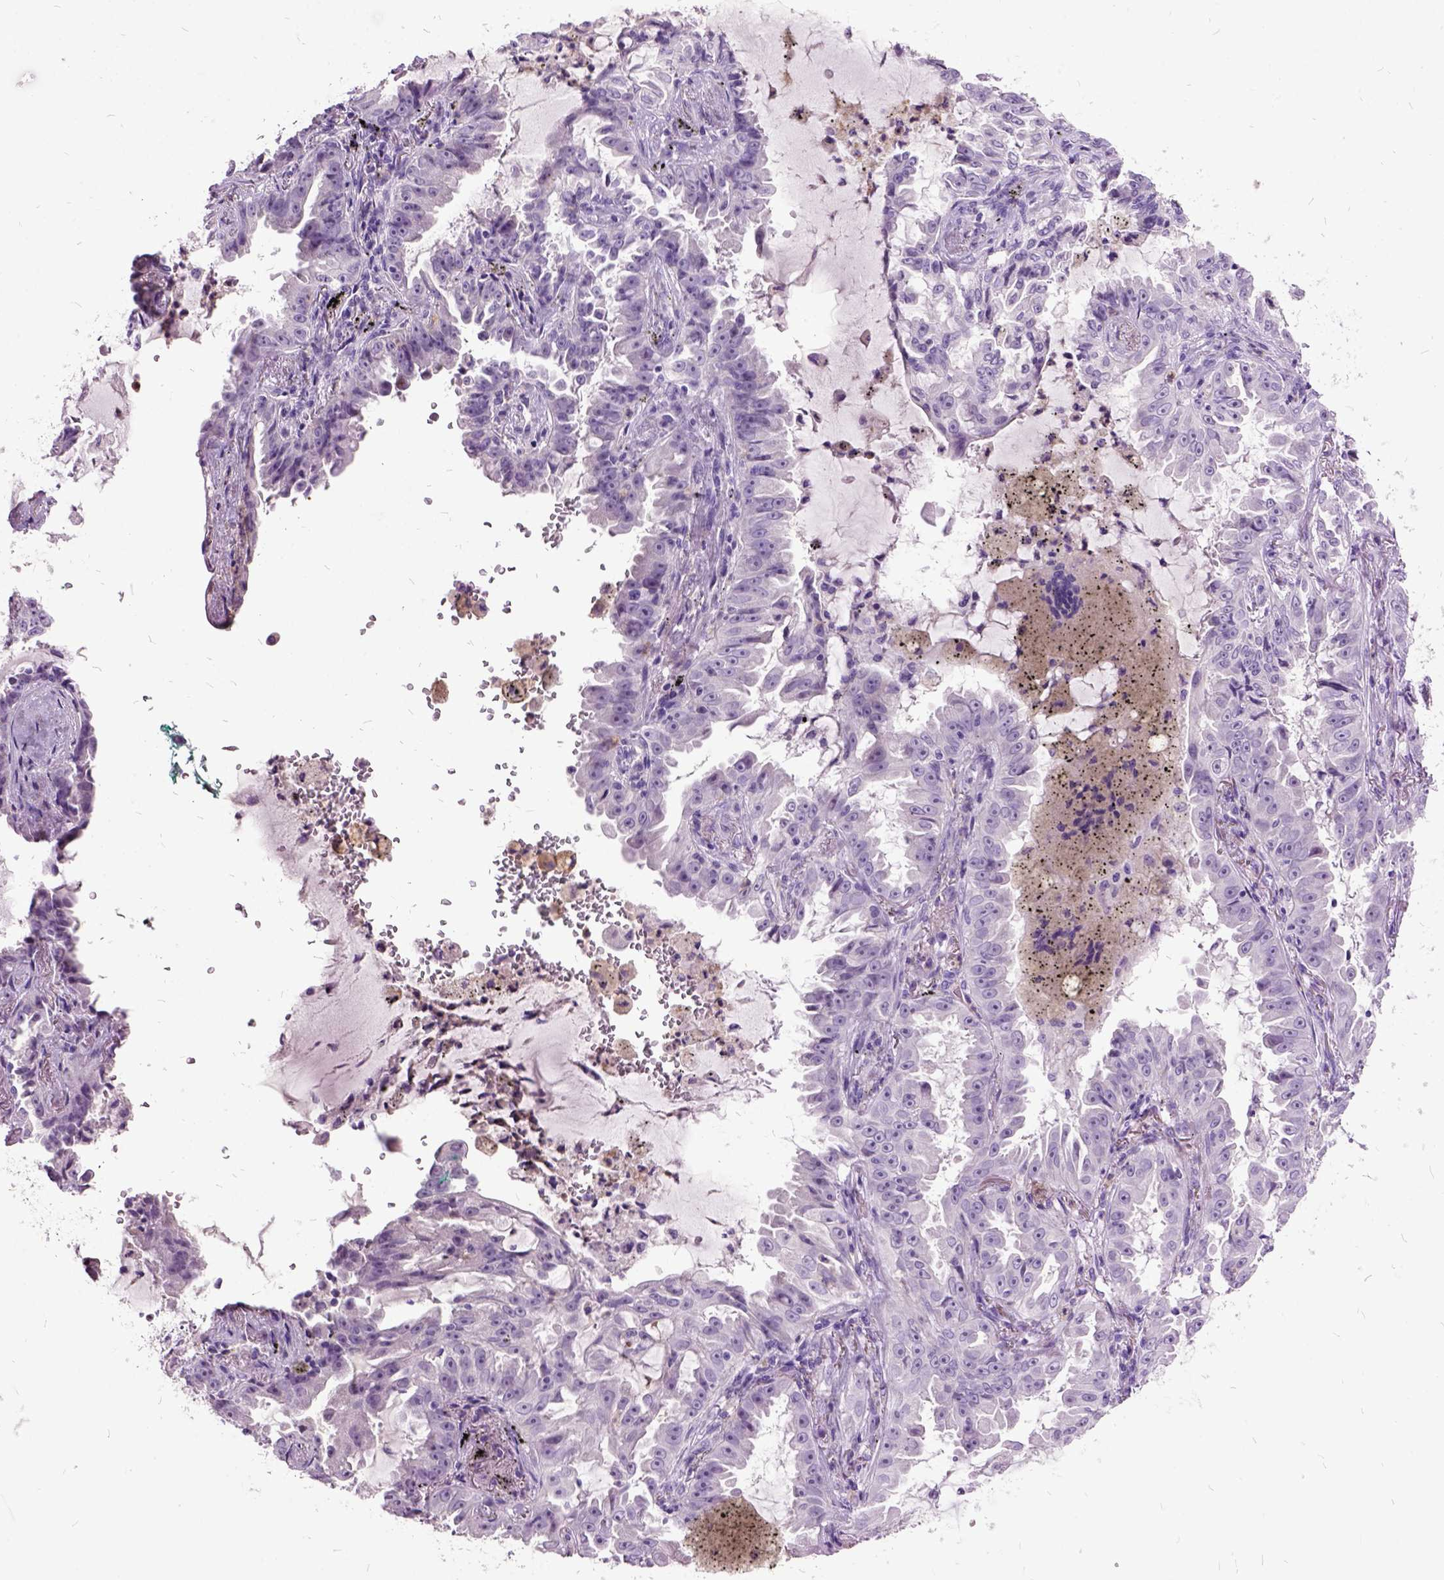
{"staining": {"intensity": "negative", "quantity": "none", "location": "none"}, "tissue": "lung cancer", "cell_type": "Tumor cells", "image_type": "cancer", "snomed": [{"axis": "morphology", "description": "Adenocarcinoma, NOS"}, {"axis": "topography", "description": "Lung"}], "caption": "The micrograph demonstrates no staining of tumor cells in lung cancer.", "gene": "MME", "patient": {"sex": "female", "age": 52}}